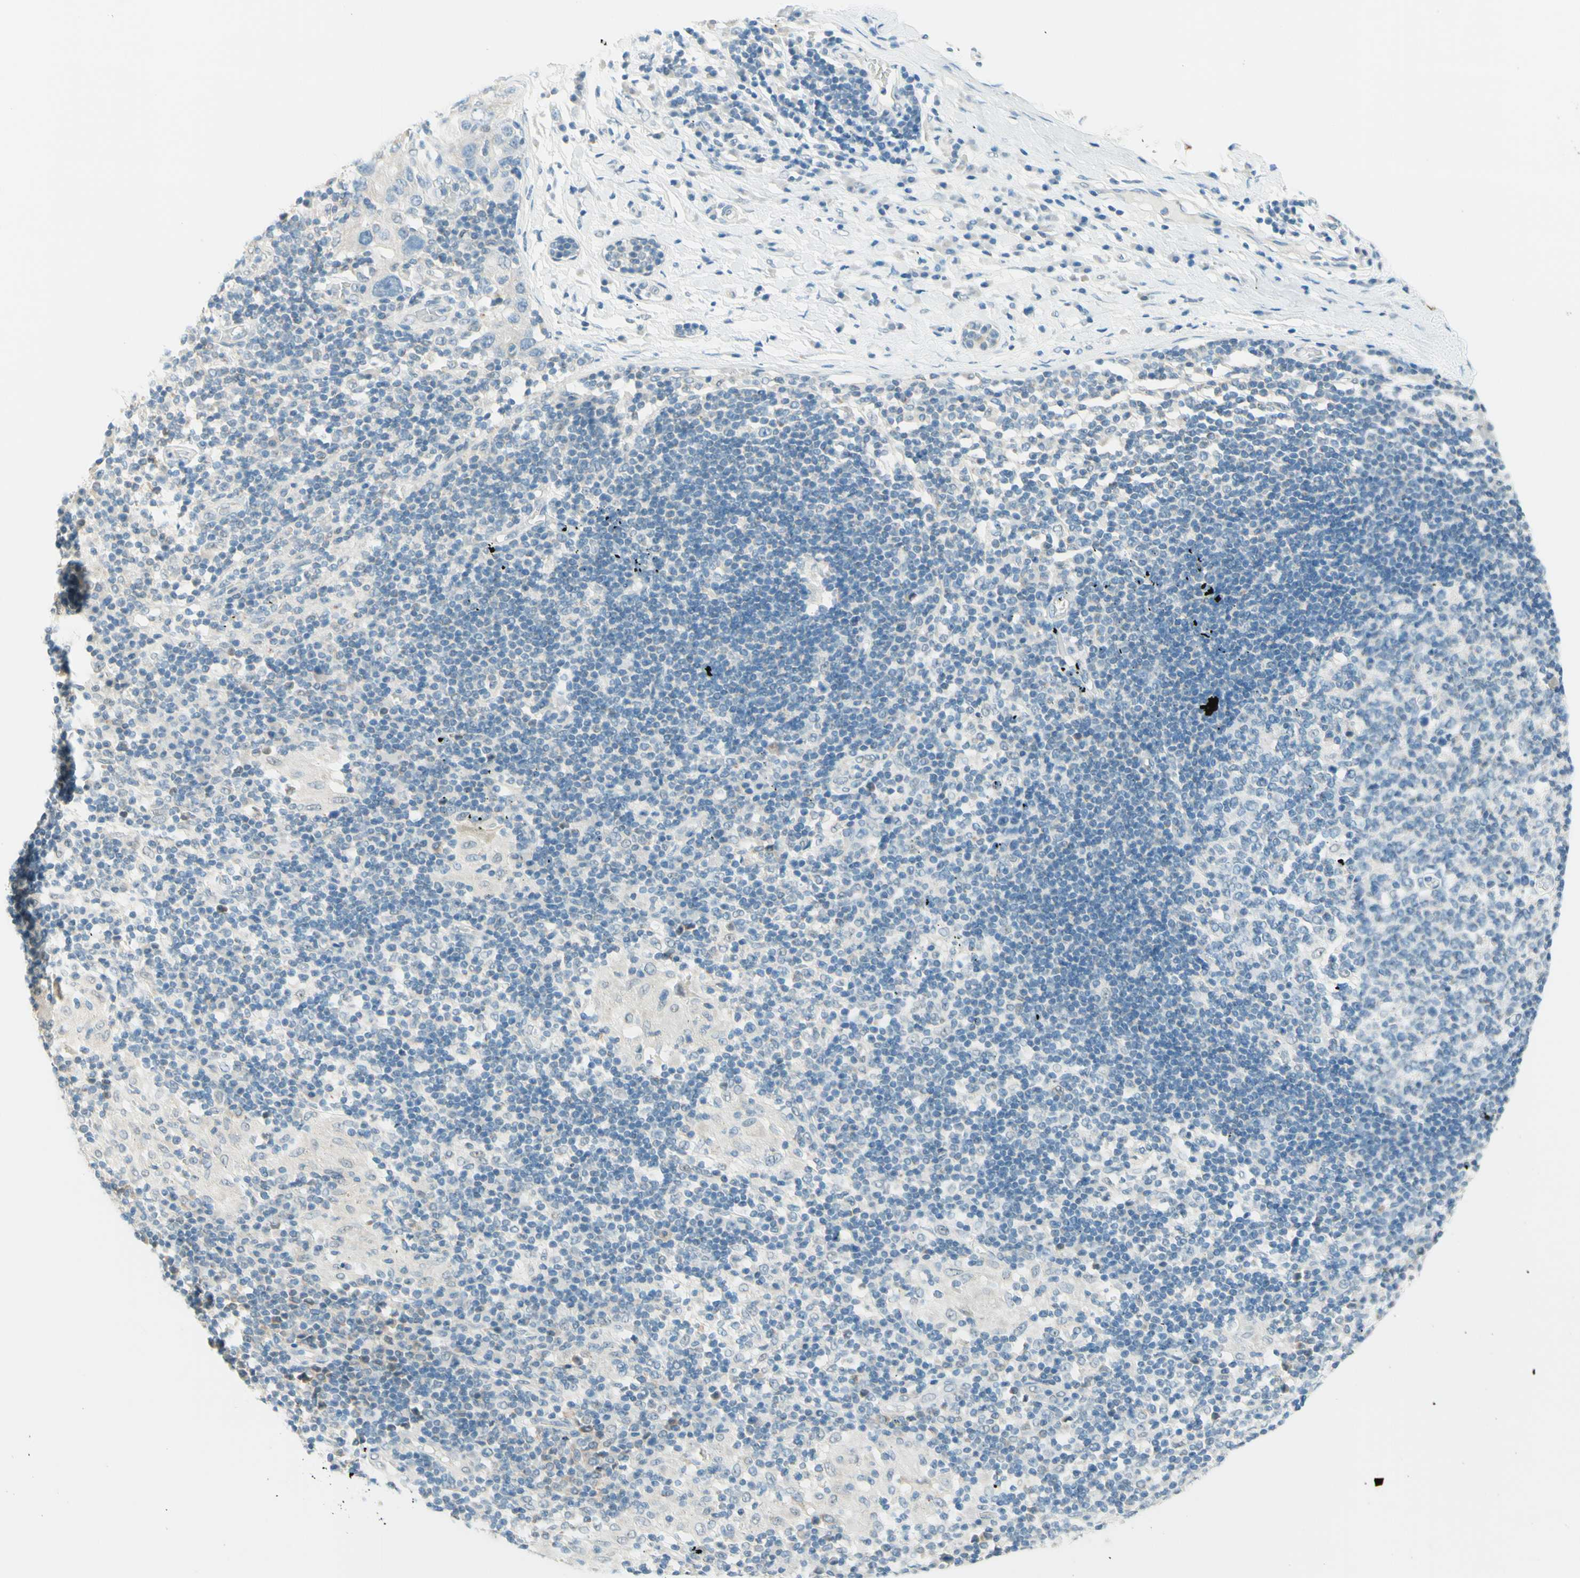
{"staining": {"intensity": "moderate", "quantity": ">75%", "location": "cytoplasmic/membranous"}, "tissue": "adipose tissue", "cell_type": "Adipocytes", "image_type": "normal", "snomed": [{"axis": "morphology", "description": "Normal tissue, NOS"}, {"axis": "morphology", "description": "Adenocarcinoma, NOS"}, {"axis": "topography", "description": "Esophagus"}], "caption": "Immunohistochemical staining of normal human adipose tissue displays medium levels of moderate cytoplasmic/membranous positivity in approximately >75% of adipocytes. (DAB (3,3'-diaminobenzidine) IHC, brown staining for protein, blue staining for nuclei).", "gene": "JPH1", "patient": {"sex": "male", "age": 62}}